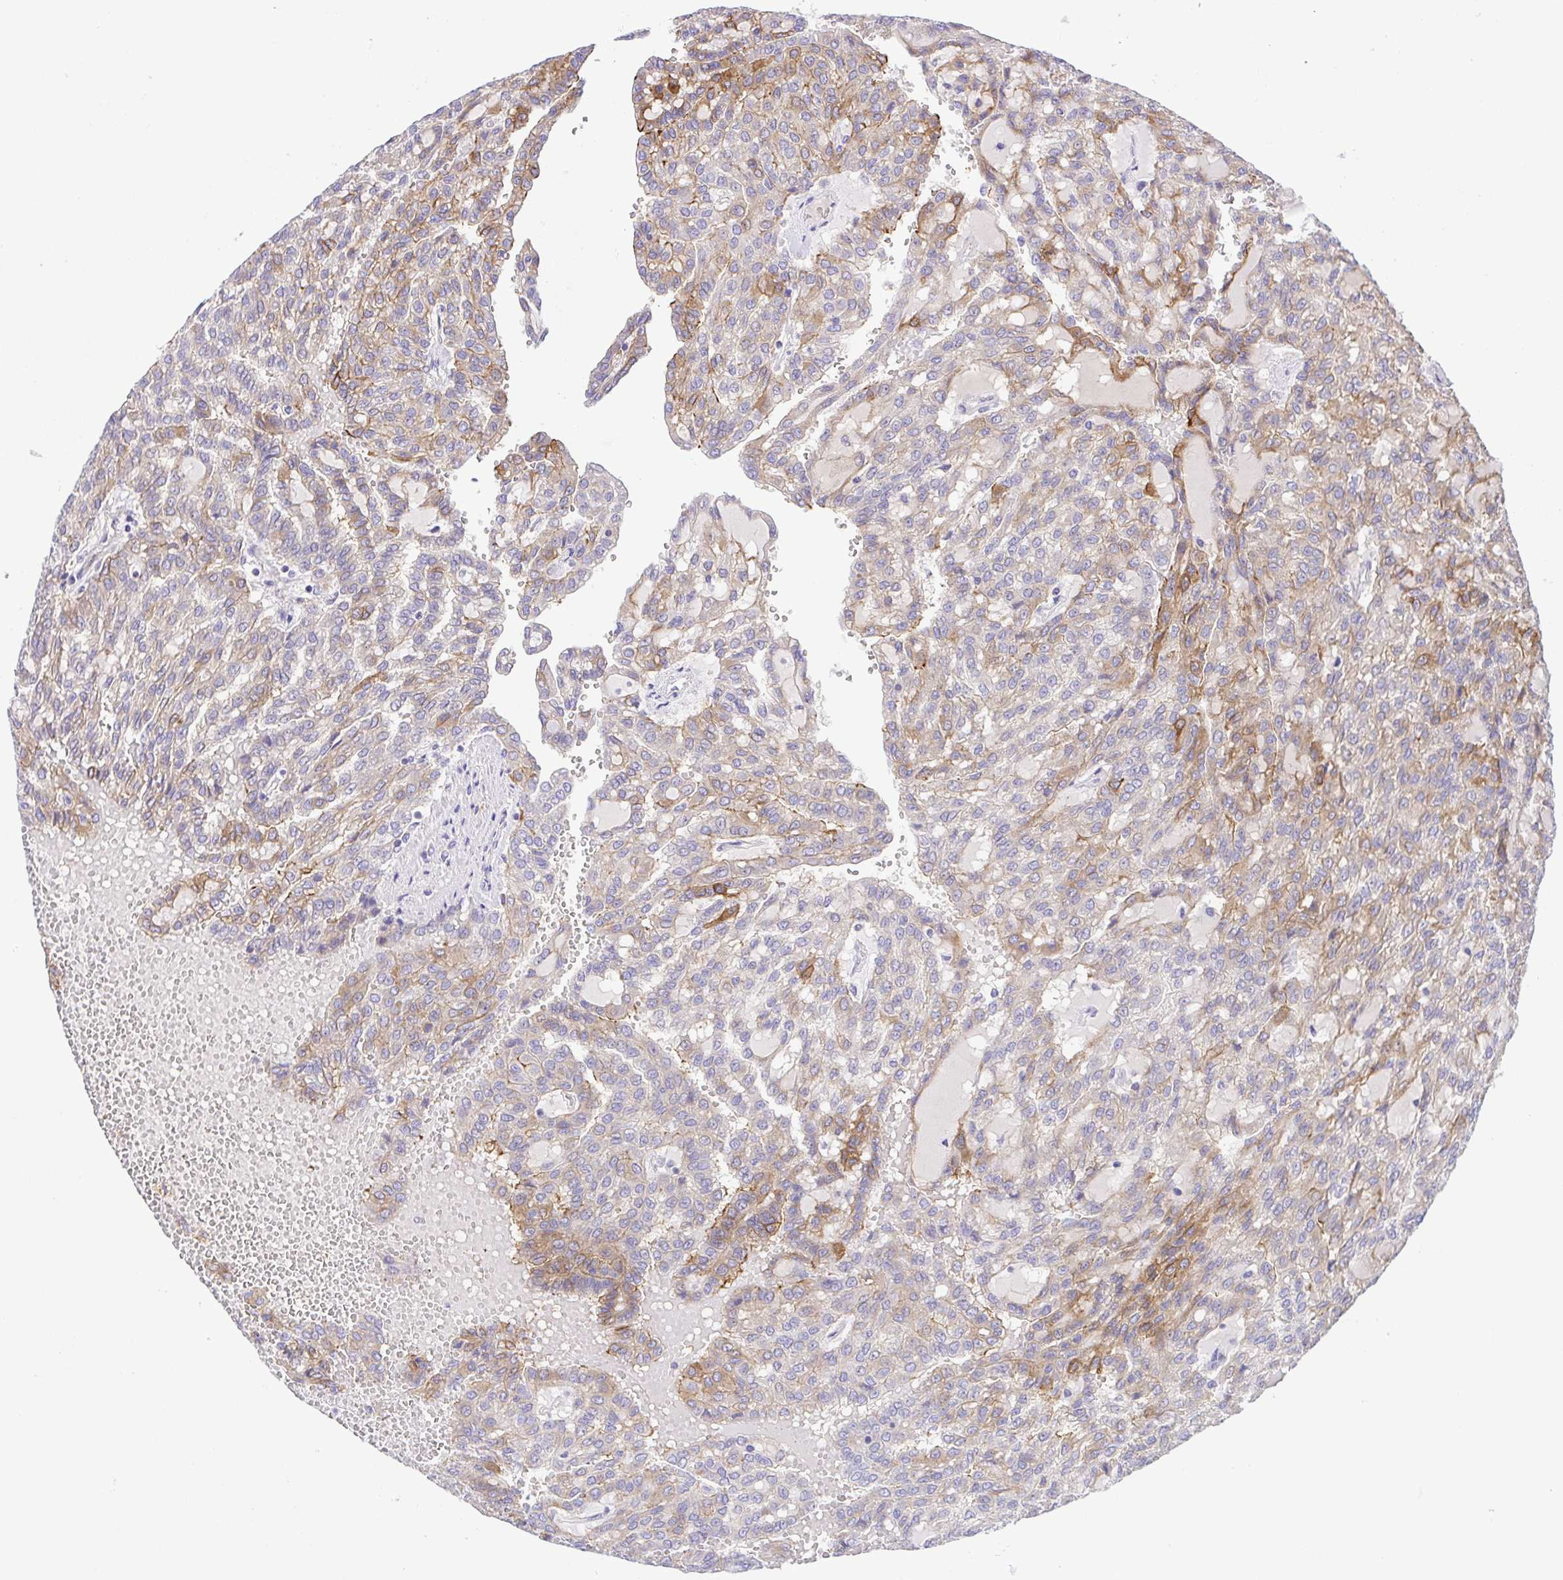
{"staining": {"intensity": "moderate", "quantity": "25%-75%", "location": "cytoplasmic/membranous"}, "tissue": "renal cancer", "cell_type": "Tumor cells", "image_type": "cancer", "snomed": [{"axis": "morphology", "description": "Adenocarcinoma, NOS"}, {"axis": "topography", "description": "Kidney"}], "caption": "Immunohistochemical staining of human renal adenocarcinoma displays moderate cytoplasmic/membranous protein positivity in approximately 25%-75% of tumor cells.", "gene": "SLC13A1", "patient": {"sex": "male", "age": 63}}